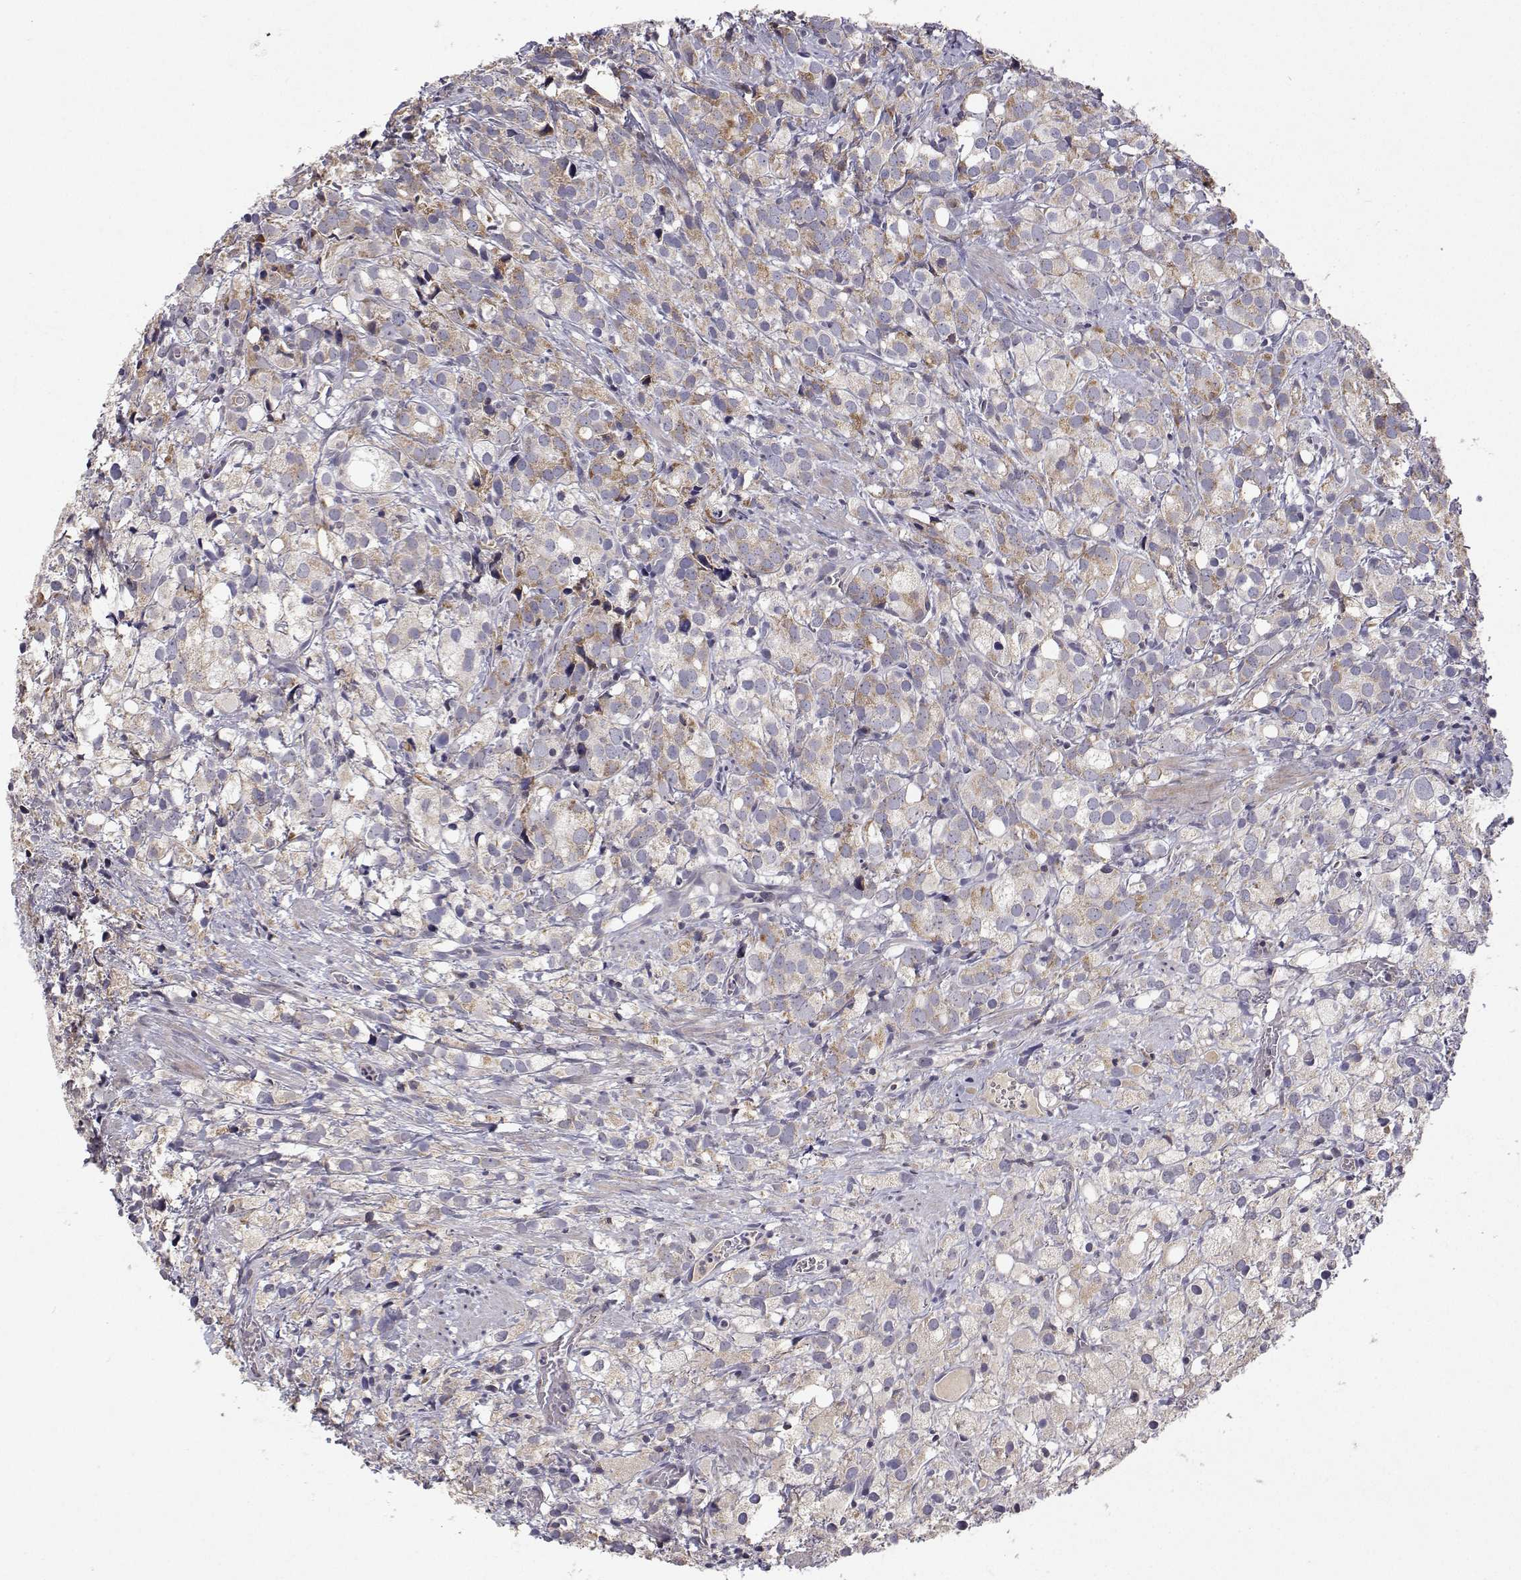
{"staining": {"intensity": "weak", "quantity": "25%-75%", "location": "cytoplasmic/membranous"}, "tissue": "prostate cancer", "cell_type": "Tumor cells", "image_type": "cancer", "snomed": [{"axis": "morphology", "description": "Adenocarcinoma, High grade"}, {"axis": "topography", "description": "Prostate"}], "caption": "Prostate cancer (adenocarcinoma (high-grade)) stained with DAB immunohistochemistry (IHC) exhibits low levels of weak cytoplasmic/membranous expression in approximately 25%-75% of tumor cells. Using DAB (3,3'-diaminobenzidine) (brown) and hematoxylin (blue) stains, captured at high magnification using brightfield microscopy.", "gene": "MRPL3", "patient": {"sex": "male", "age": 86}}